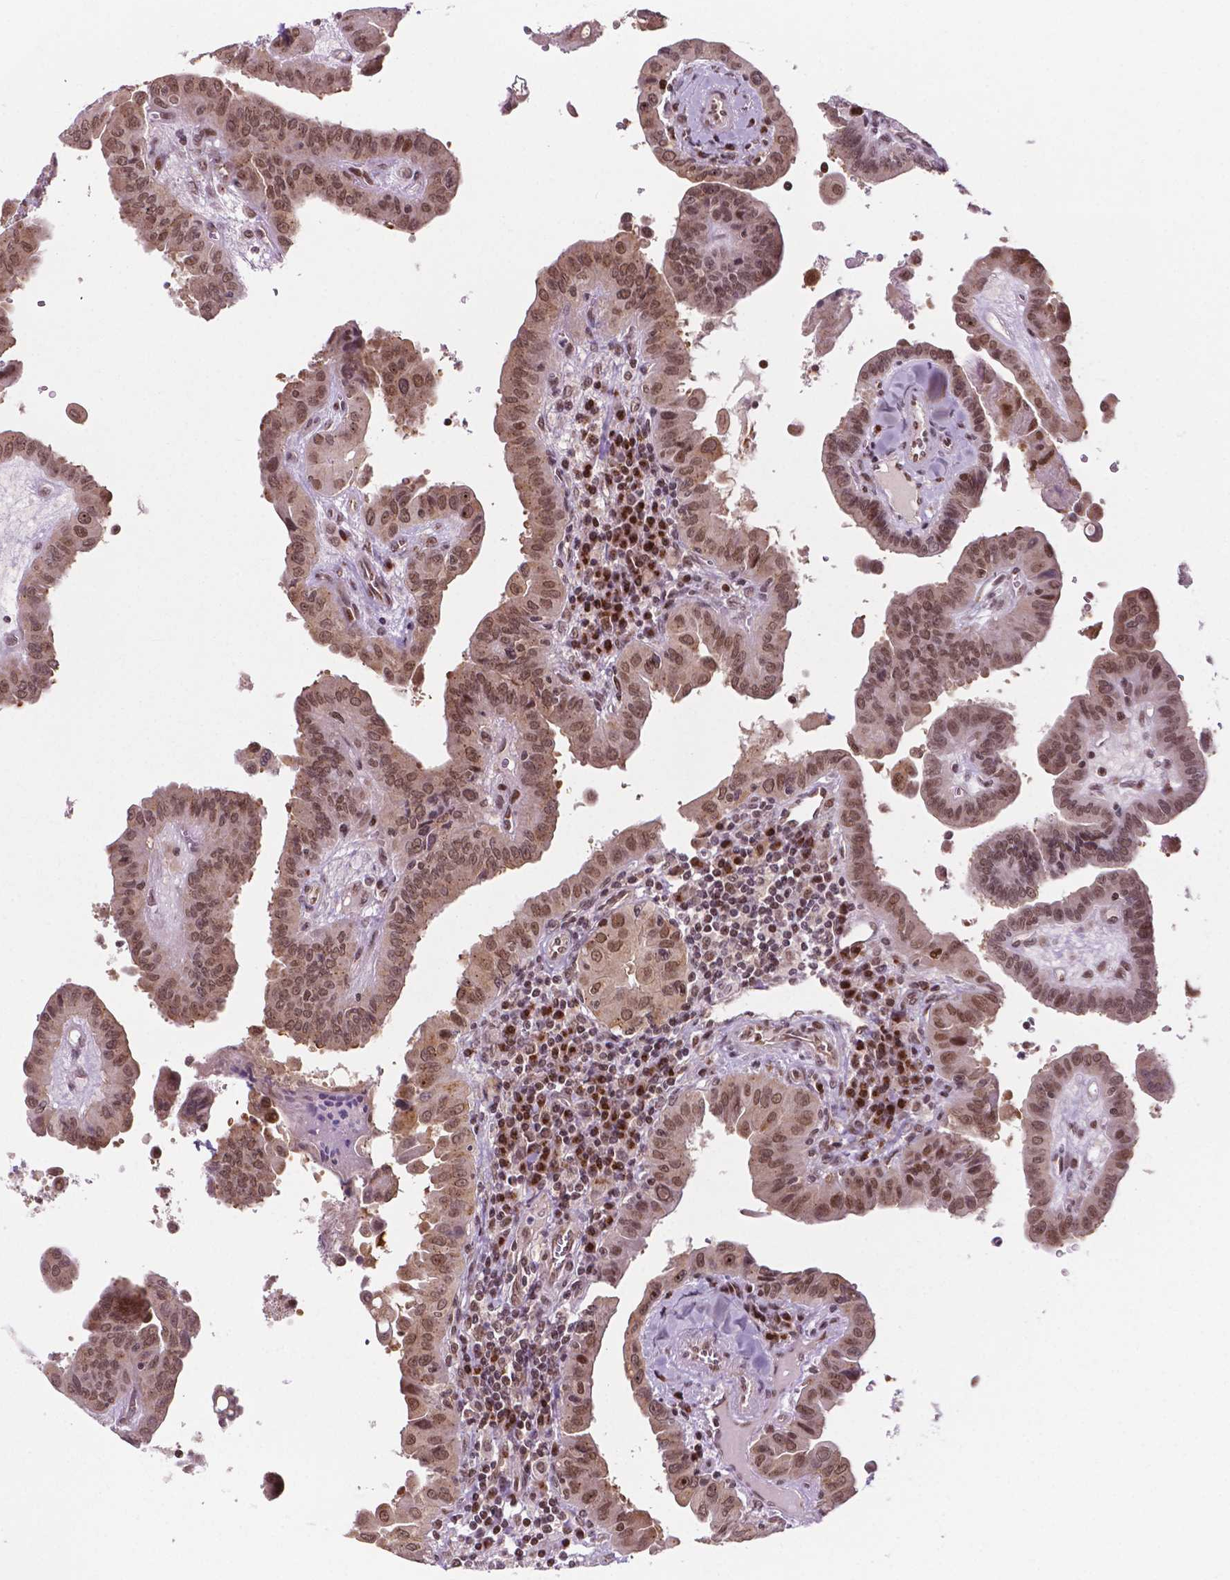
{"staining": {"intensity": "moderate", "quantity": ">75%", "location": "nuclear"}, "tissue": "thyroid cancer", "cell_type": "Tumor cells", "image_type": "cancer", "snomed": [{"axis": "morphology", "description": "Papillary adenocarcinoma, NOS"}, {"axis": "topography", "description": "Thyroid gland"}], "caption": "There is medium levels of moderate nuclear staining in tumor cells of thyroid cancer (papillary adenocarcinoma), as demonstrated by immunohistochemical staining (brown color).", "gene": "PER2", "patient": {"sex": "female", "age": 37}}